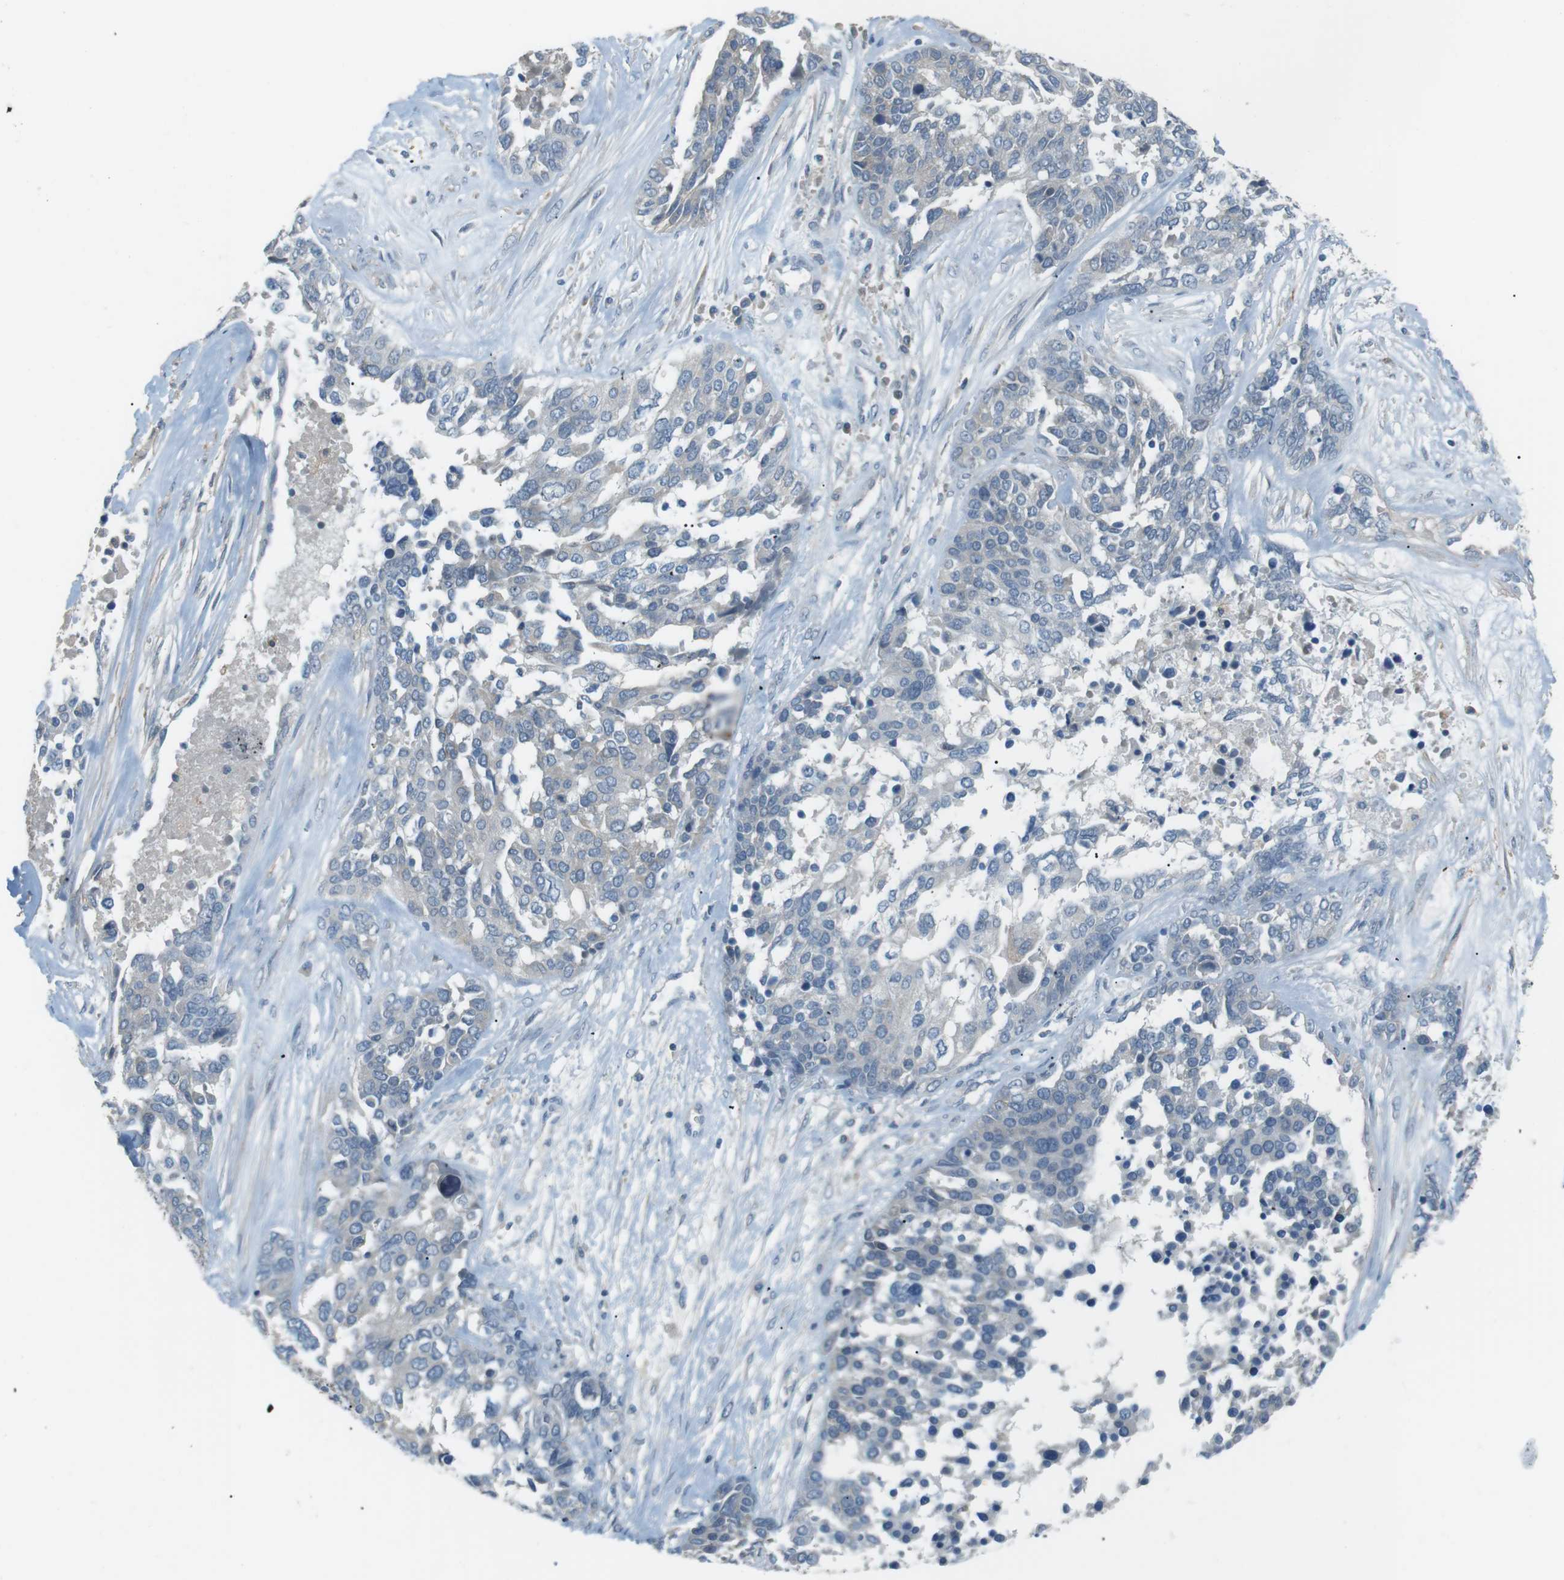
{"staining": {"intensity": "negative", "quantity": "none", "location": "none"}, "tissue": "ovarian cancer", "cell_type": "Tumor cells", "image_type": "cancer", "snomed": [{"axis": "morphology", "description": "Cystadenocarcinoma, serous, NOS"}, {"axis": "topography", "description": "Ovary"}], "caption": "The image demonstrates no significant positivity in tumor cells of ovarian serous cystadenocarcinoma.", "gene": "RTN3", "patient": {"sex": "female", "age": 44}}